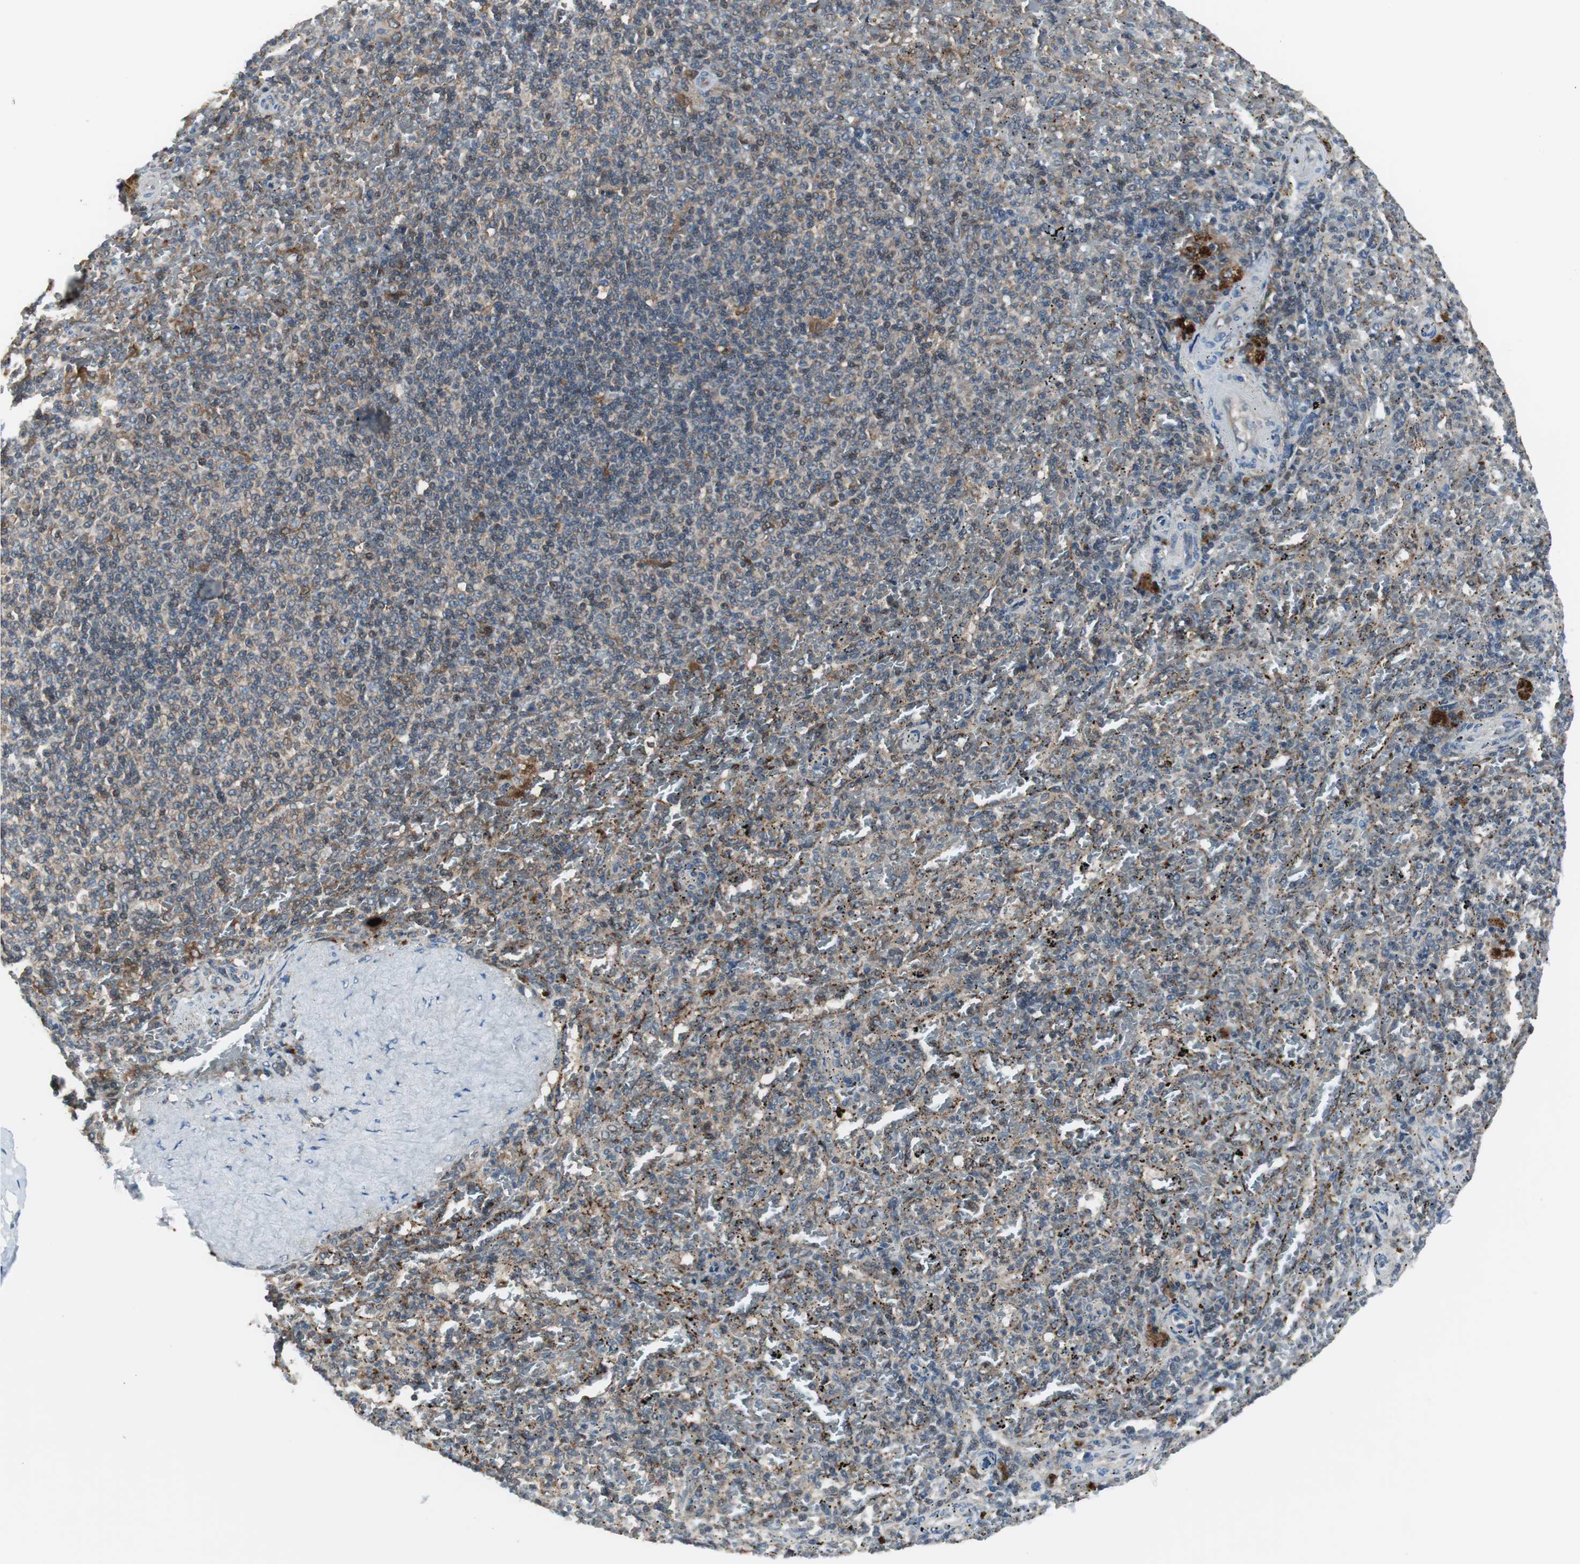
{"staining": {"intensity": "weak", "quantity": "25%-75%", "location": "cytoplasmic/membranous"}, "tissue": "spleen", "cell_type": "Cells in red pulp", "image_type": "normal", "snomed": [{"axis": "morphology", "description": "Normal tissue, NOS"}, {"axis": "topography", "description": "Spleen"}], "caption": "Immunohistochemistry (DAB) staining of normal human spleen reveals weak cytoplasmic/membranous protein expression in about 25%-75% of cells in red pulp.", "gene": "NCK1", "patient": {"sex": "female", "age": 43}}